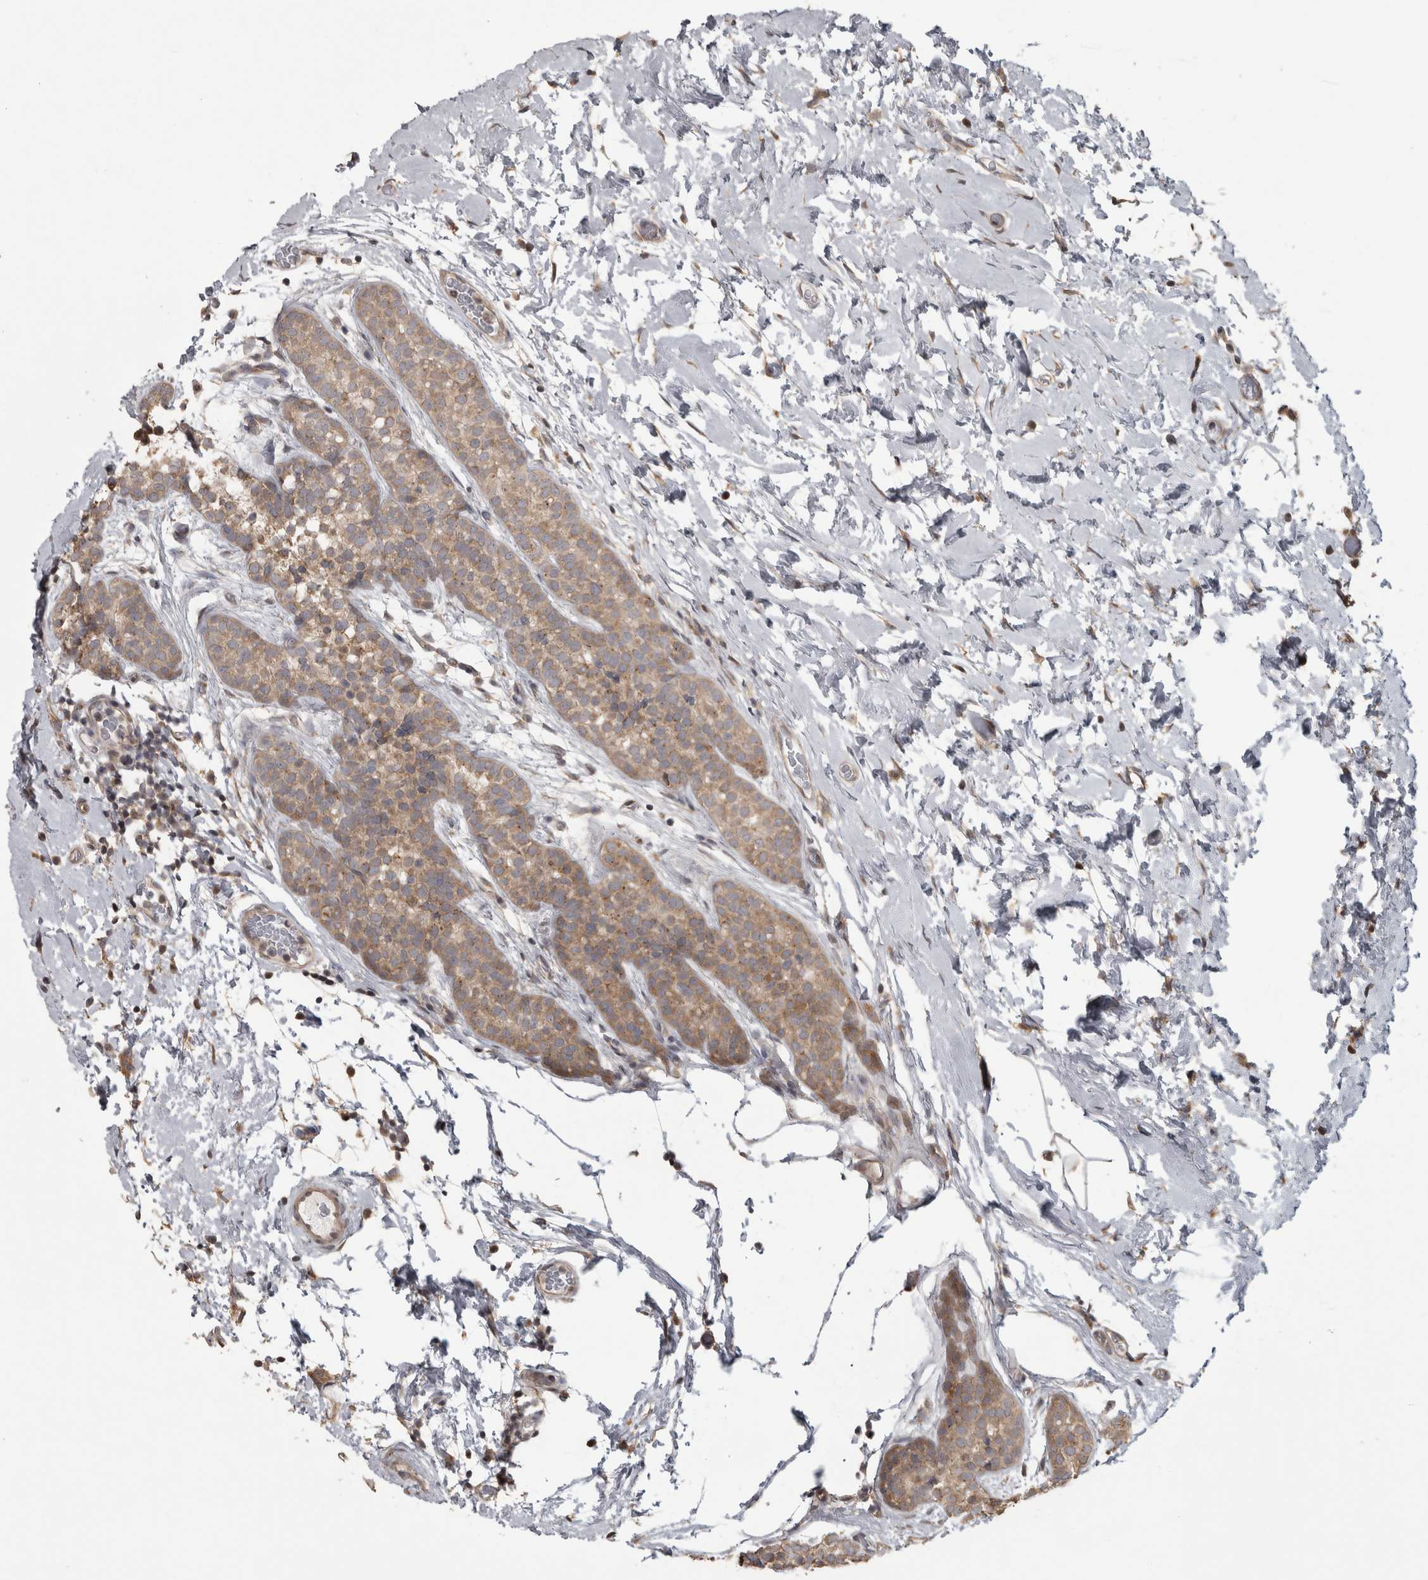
{"staining": {"intensity": "weak", "quantity": ">75%", "location": "cytoplasmic/membranous"}, "tissue": "breast cancer", "cell_type": "Tumor cells", "image_type": "cancer", "snomed": [{"axis": "morphology", "description": "Lobular carcinoma"}, {"axis": "topography", "description": "Breast"}], "caption": "Immunohistochemical staining of human breast cancer (lobular carcinoma) shows low levels of weak cytoplasmic/membranous protein expression in about >75% of tumor cells. Ihc stains the protein of interest in brown and the nuclei are stained blue.", "gene": "RAB29", "patient": {"sex": "female", "age": 50}}